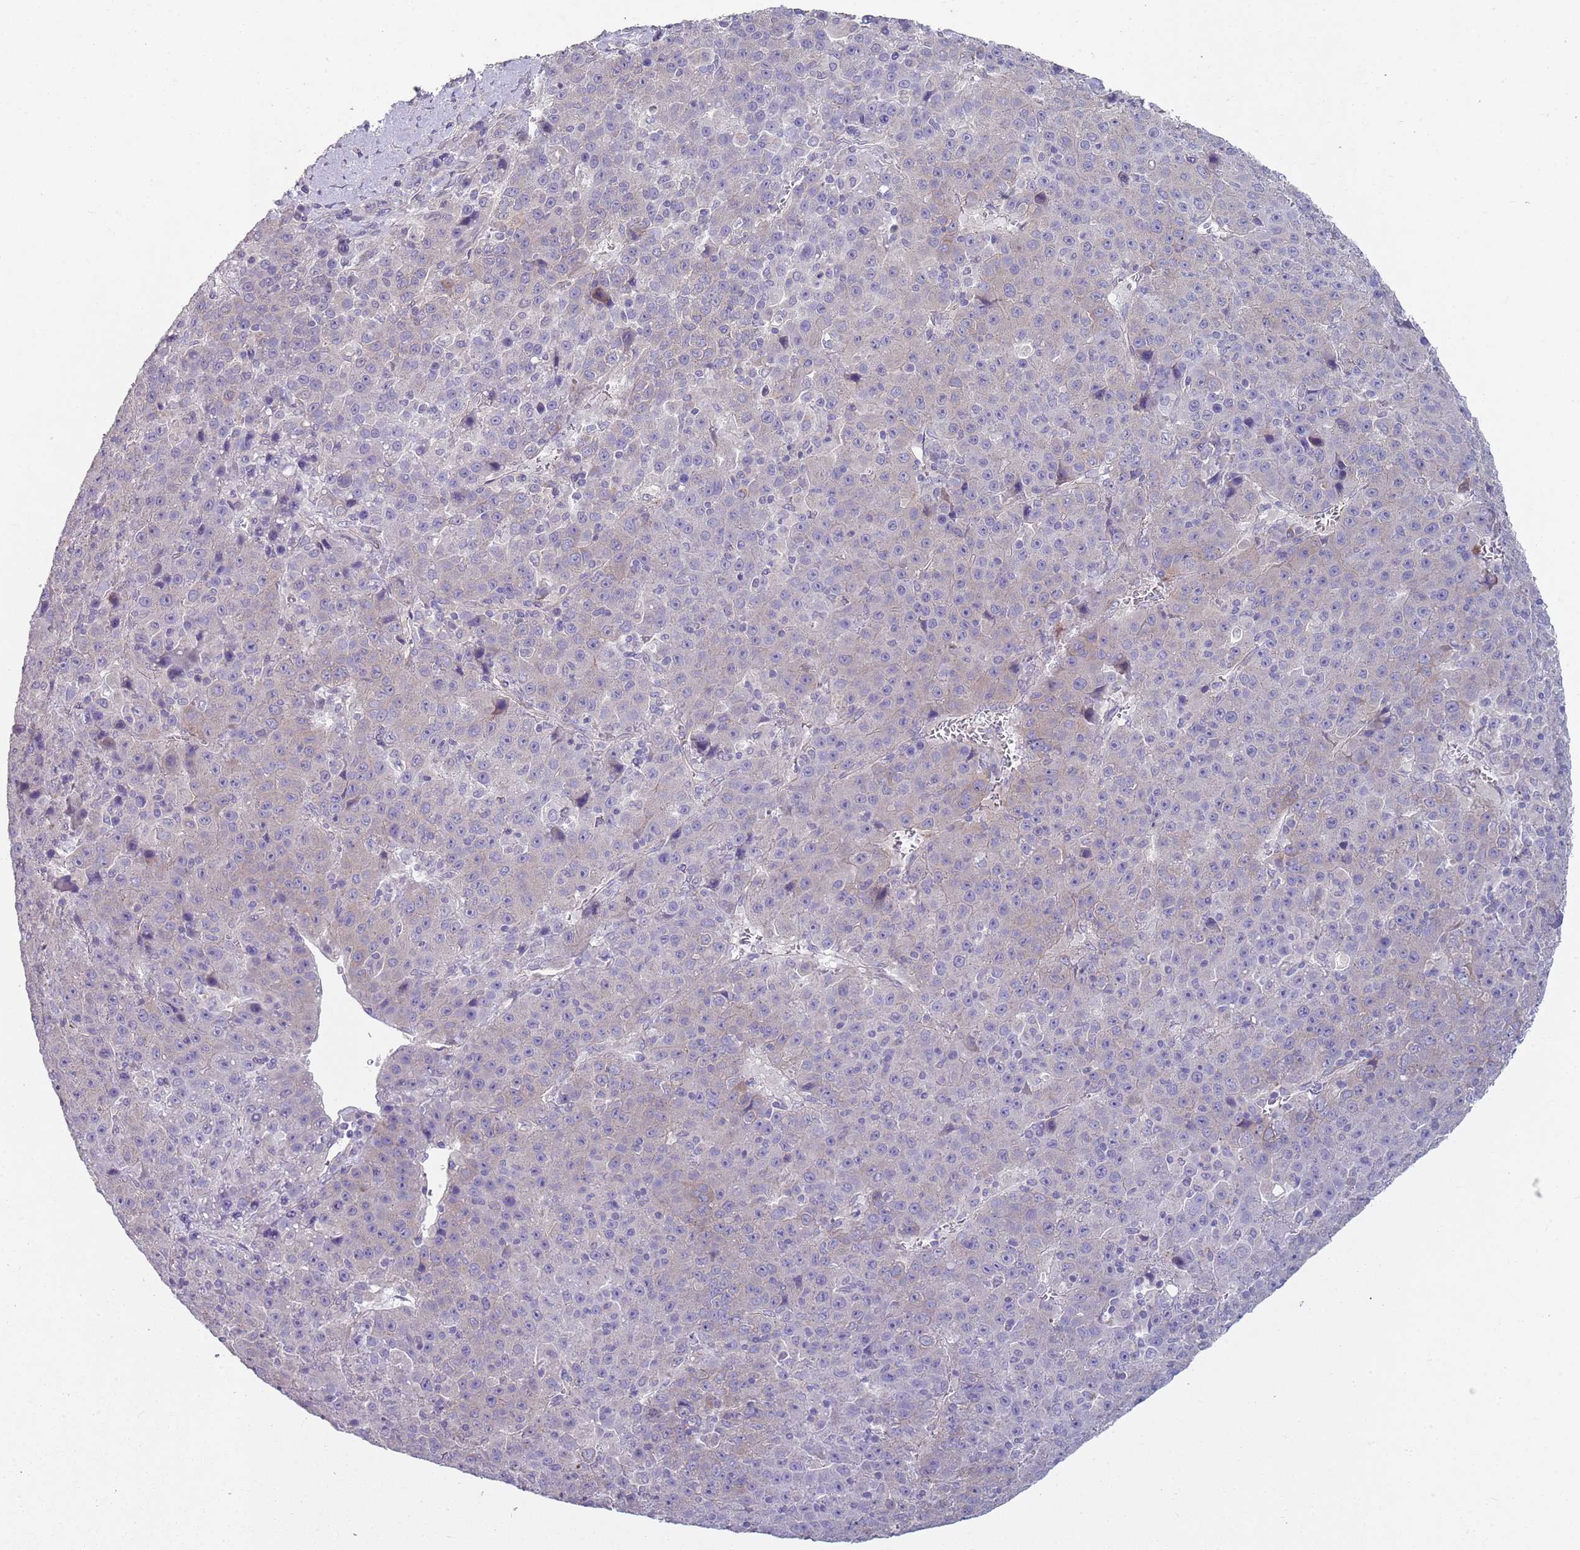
{"staining": {"intensity": "negative", "quantity": "none", "location": "none"}, "tissue": "liver cancer", "cell_type": "Tumor cells", "image_type": "cancer", "snomed": [{"axis": "morphology", "description": "Carcinoma, Hepatocellular, NOS"}, {"axis": "topography", "description": "Liver"}], "caption": "A micrograph of human liver hepatocellular carcinoma is negative for staining in tumor cells.", "gene": "ZNF583", "patient": {"sex": "female", "age": 53}}